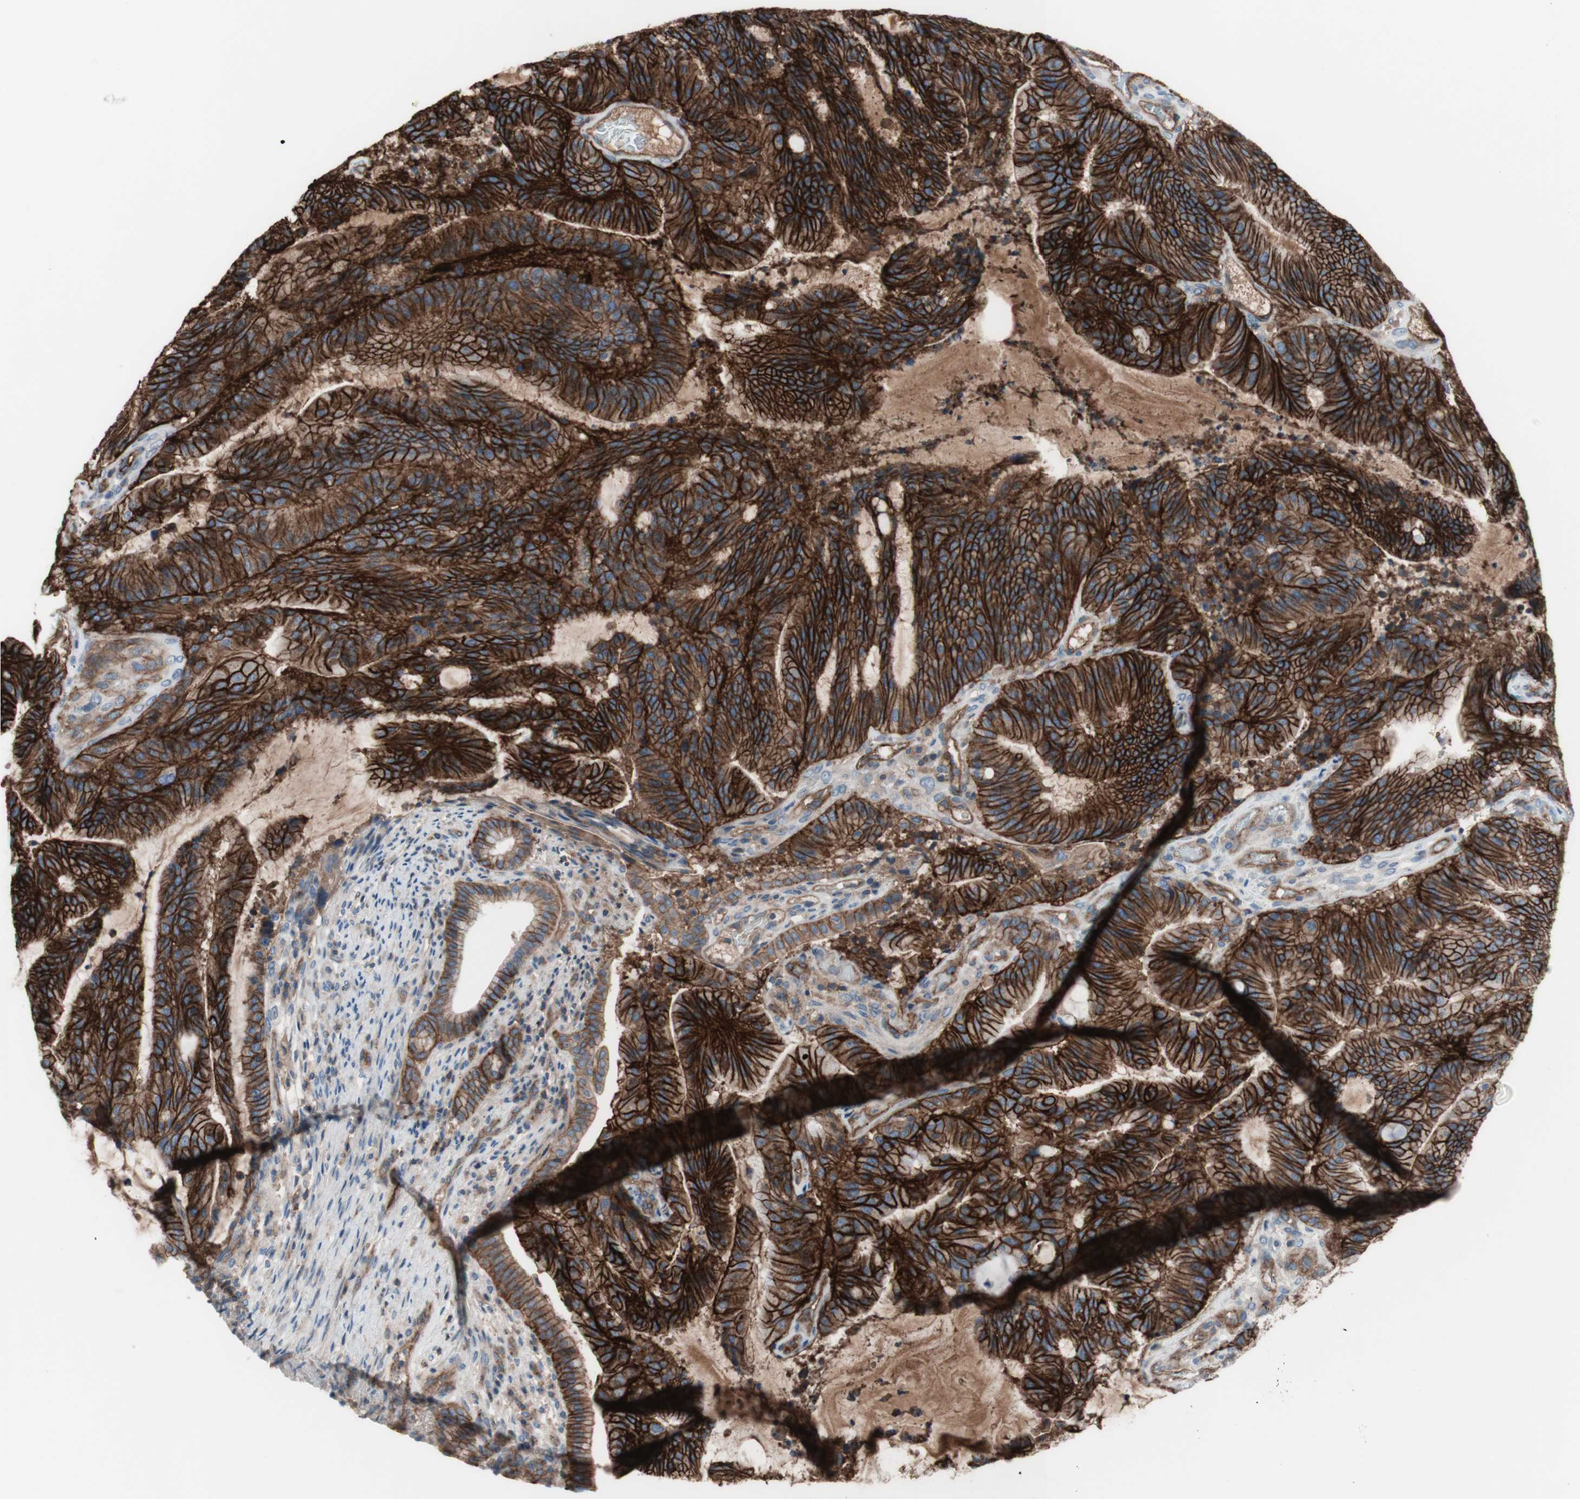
{"staining": {"intensity": "strong", "quantity": ">75%", "location": "cytoplasmic/membranous"}, "tissue": "liver cancer", "cell_type": "Tumor cells", "image_type": "cancer", "snomed": [{"axis": "morphology", "description": "Cholangiocarcinoma"}, {"axis": "topography", "description": "Liver"}], "caption": "An image of human liver cholangiocarcinoma stained for a protein demonstrates strong cytoplasmic/membranous brown staining in tumor cells.", "gene": "CD46", "patient": {"sex": "female", "age": 73}}